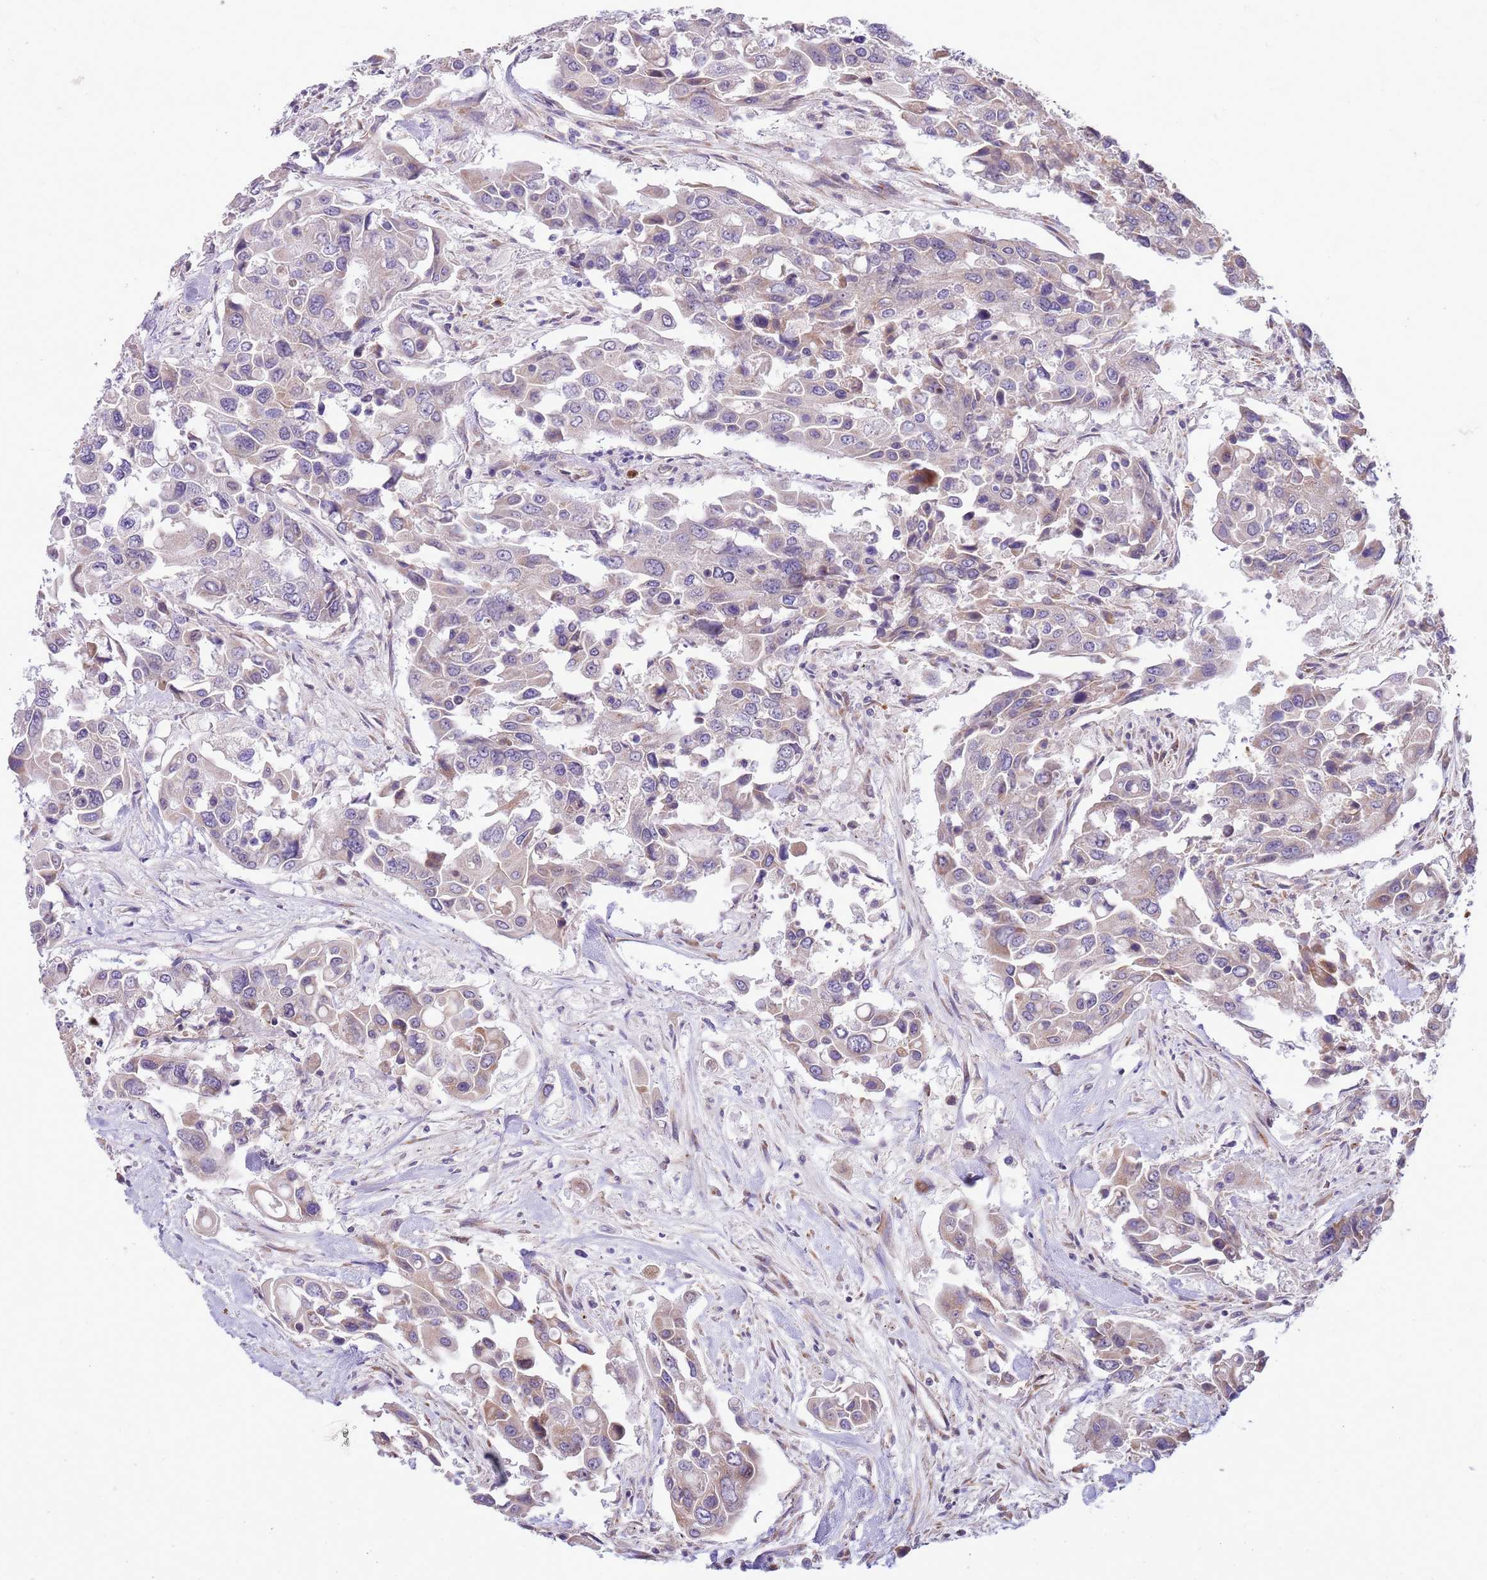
{"staining": {"intensity": "weak", "quantity": "<25%", "location": "cytoplasmic/membranous"}, "tissue": "colorectal cancer", "cell_type": "Tumor cells", "image_type": "cancer", "snomed": [{"axis": "morphology", "description": "Adenocarcinoma, NOS"}, {"axis": "topography", "description": "Colon"}], "caption": "DAB (3,3'-diaminobenzidine) immunohistochemical staining of human colorectal cancer shows no significant staining in tumor cells.", "gene": "DAND5", "patient": {"sex": "male", "age": 77}}